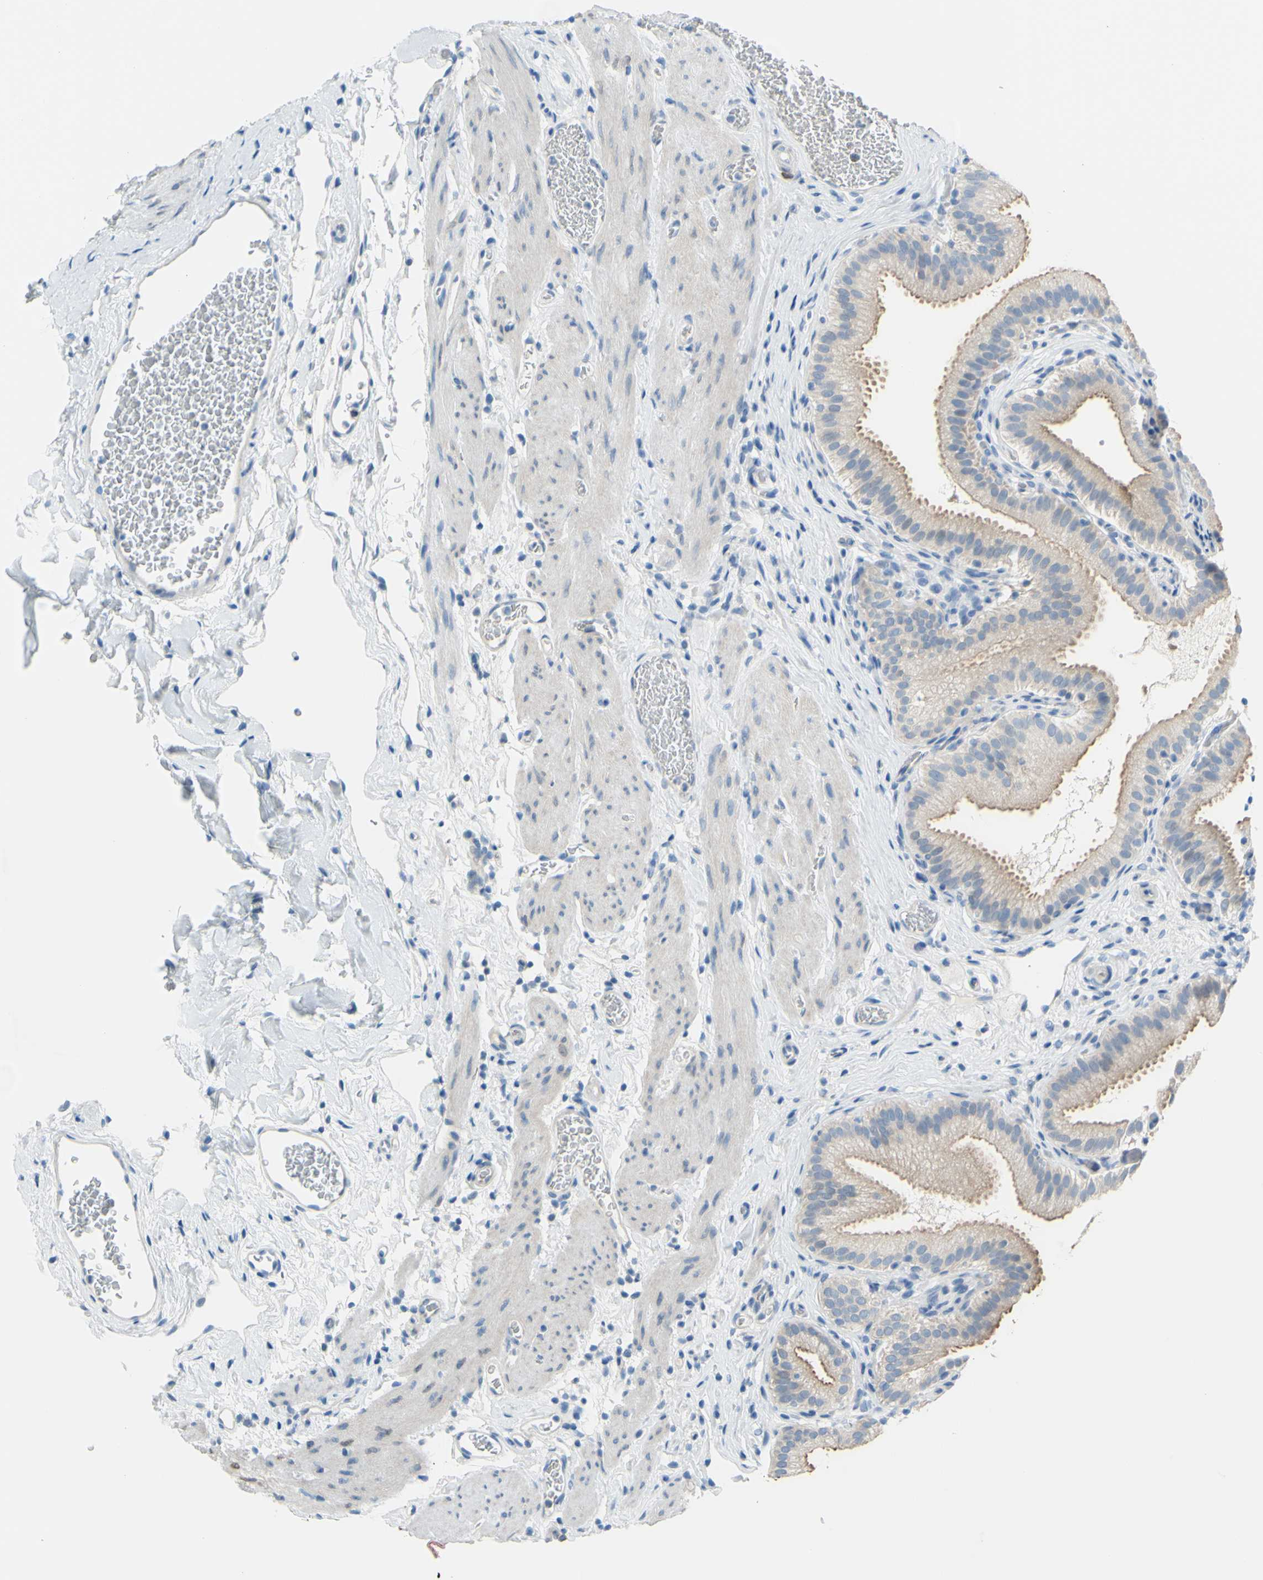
{"staining": {"intensity": "moderate", "quantity": ">75%", "location": "cytoplasmic/membranous"}, "tissue": "gallbladder", "cell_type": "Glandular cells", "image_type": "normal", "snomed": [{"axis": "morphology", "description": "Normal tissue, NOS"}, {"axis": "topography", "description": "Gallbladder"}], "caption": "An IHC photomicrograph of unremarkable tissue is shown. Protein staining in brown shows moderate cytoplasmic/membranous positivity in gallbladder within glandular cells. (brown staining indicates protein expression, while blue staining denotes nuclei).", "gene": "SLC1A2", "patient": {"sex": "male", "age": 54}}